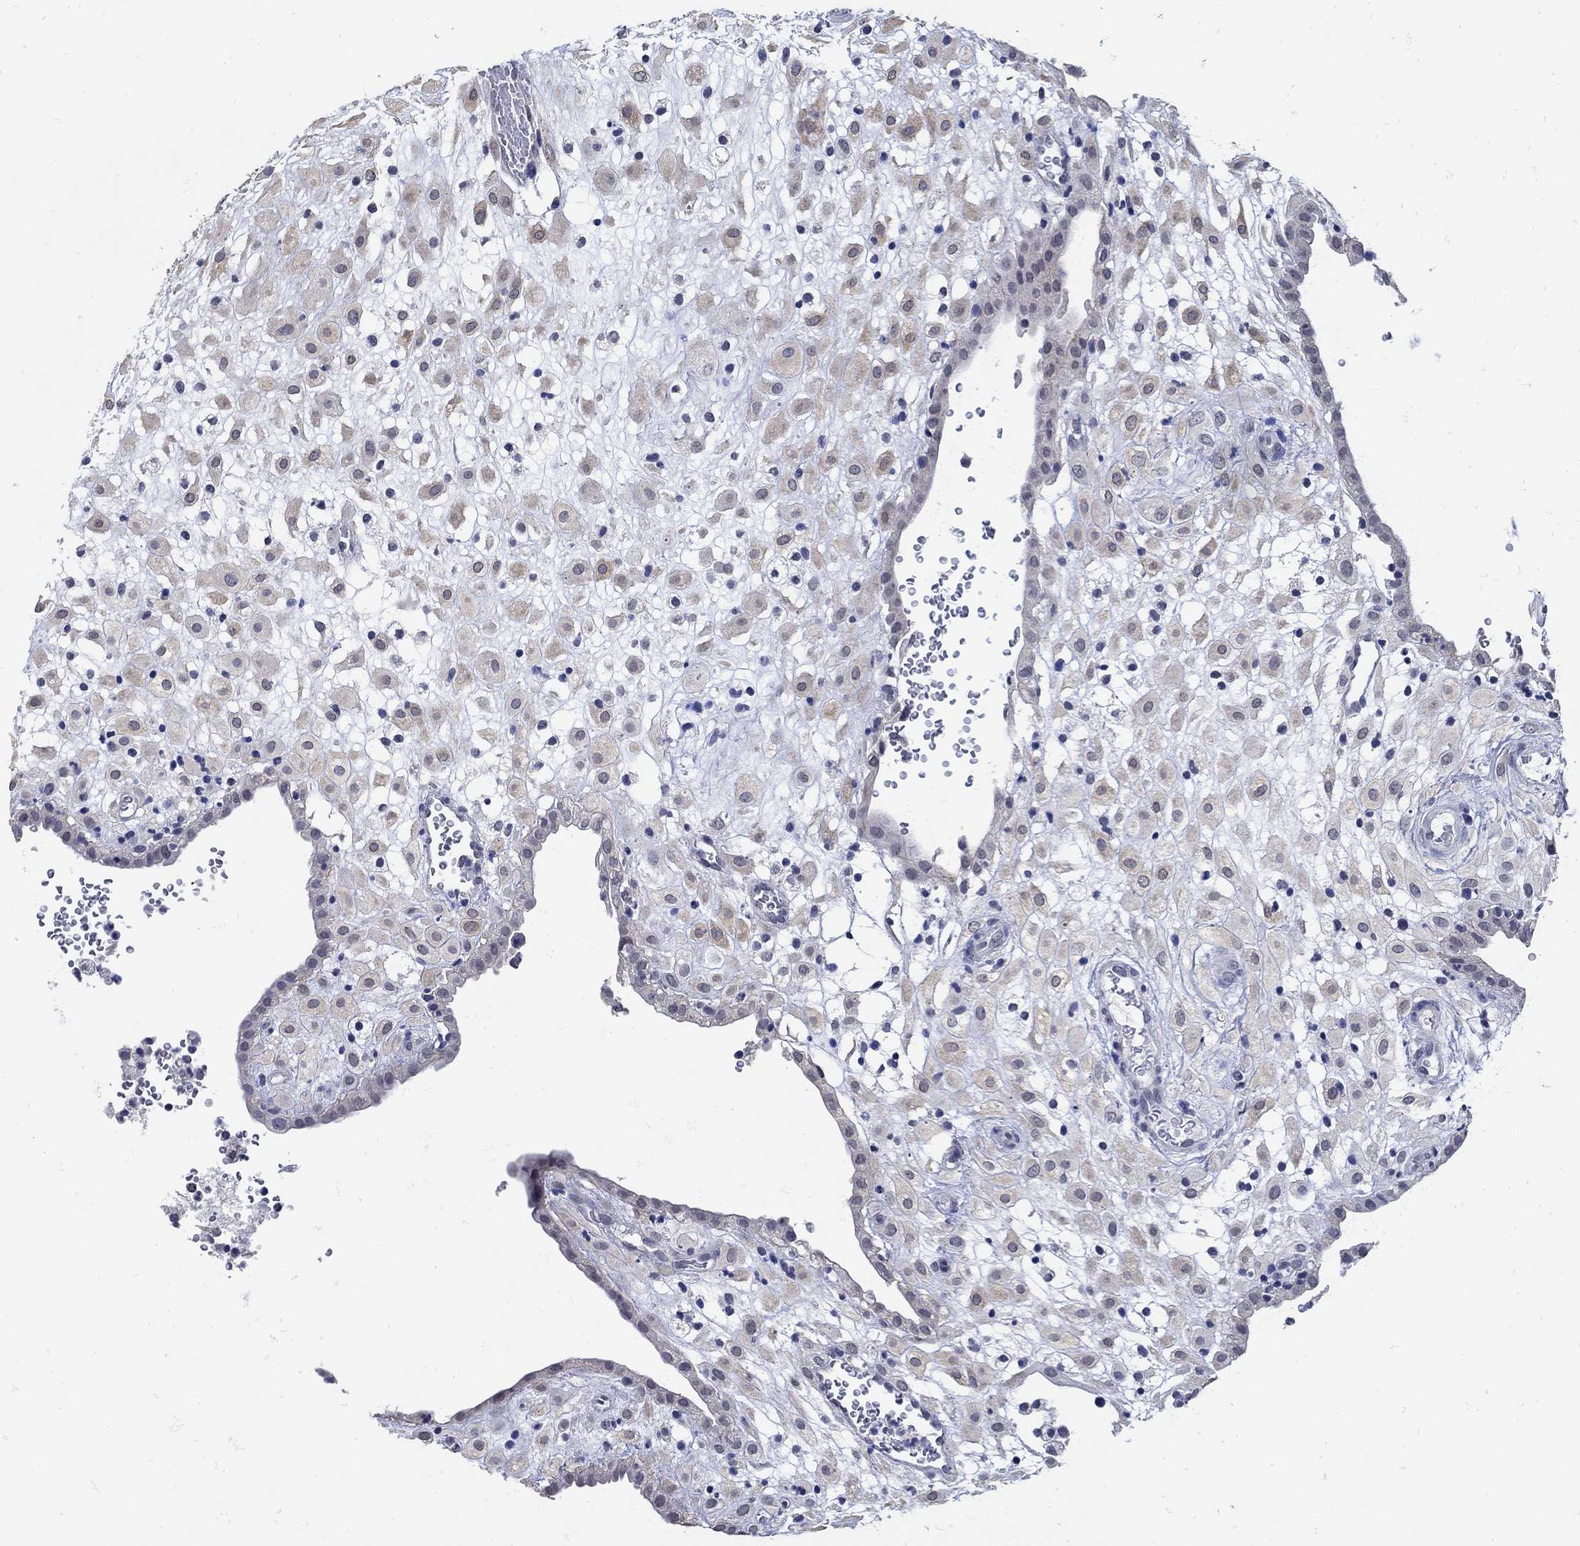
{"staining": {"intensity": "weak", "quantity": ">75%", "location": "cytoplasmic/membranous"}, "tissue": "placenta", "cell_type": "Decidual cells", "image_type": "normal", "snomed": [{"axis": "morphology", "description": "Normal tissue, NOS"}, {"axis": "topography", "description": "Placenta"}], "caption": "Immunohistochemistry image of normal placenta: human placenta stained using IHC demonstrates low levels of weak protein expression localized specifically in the cytoplasmic/membranous of decidual cells, appearing as a cytoplasmic/membranous brown color.", "gene": "KCNN3", "patient": {"sex": "female", "age": 24}}